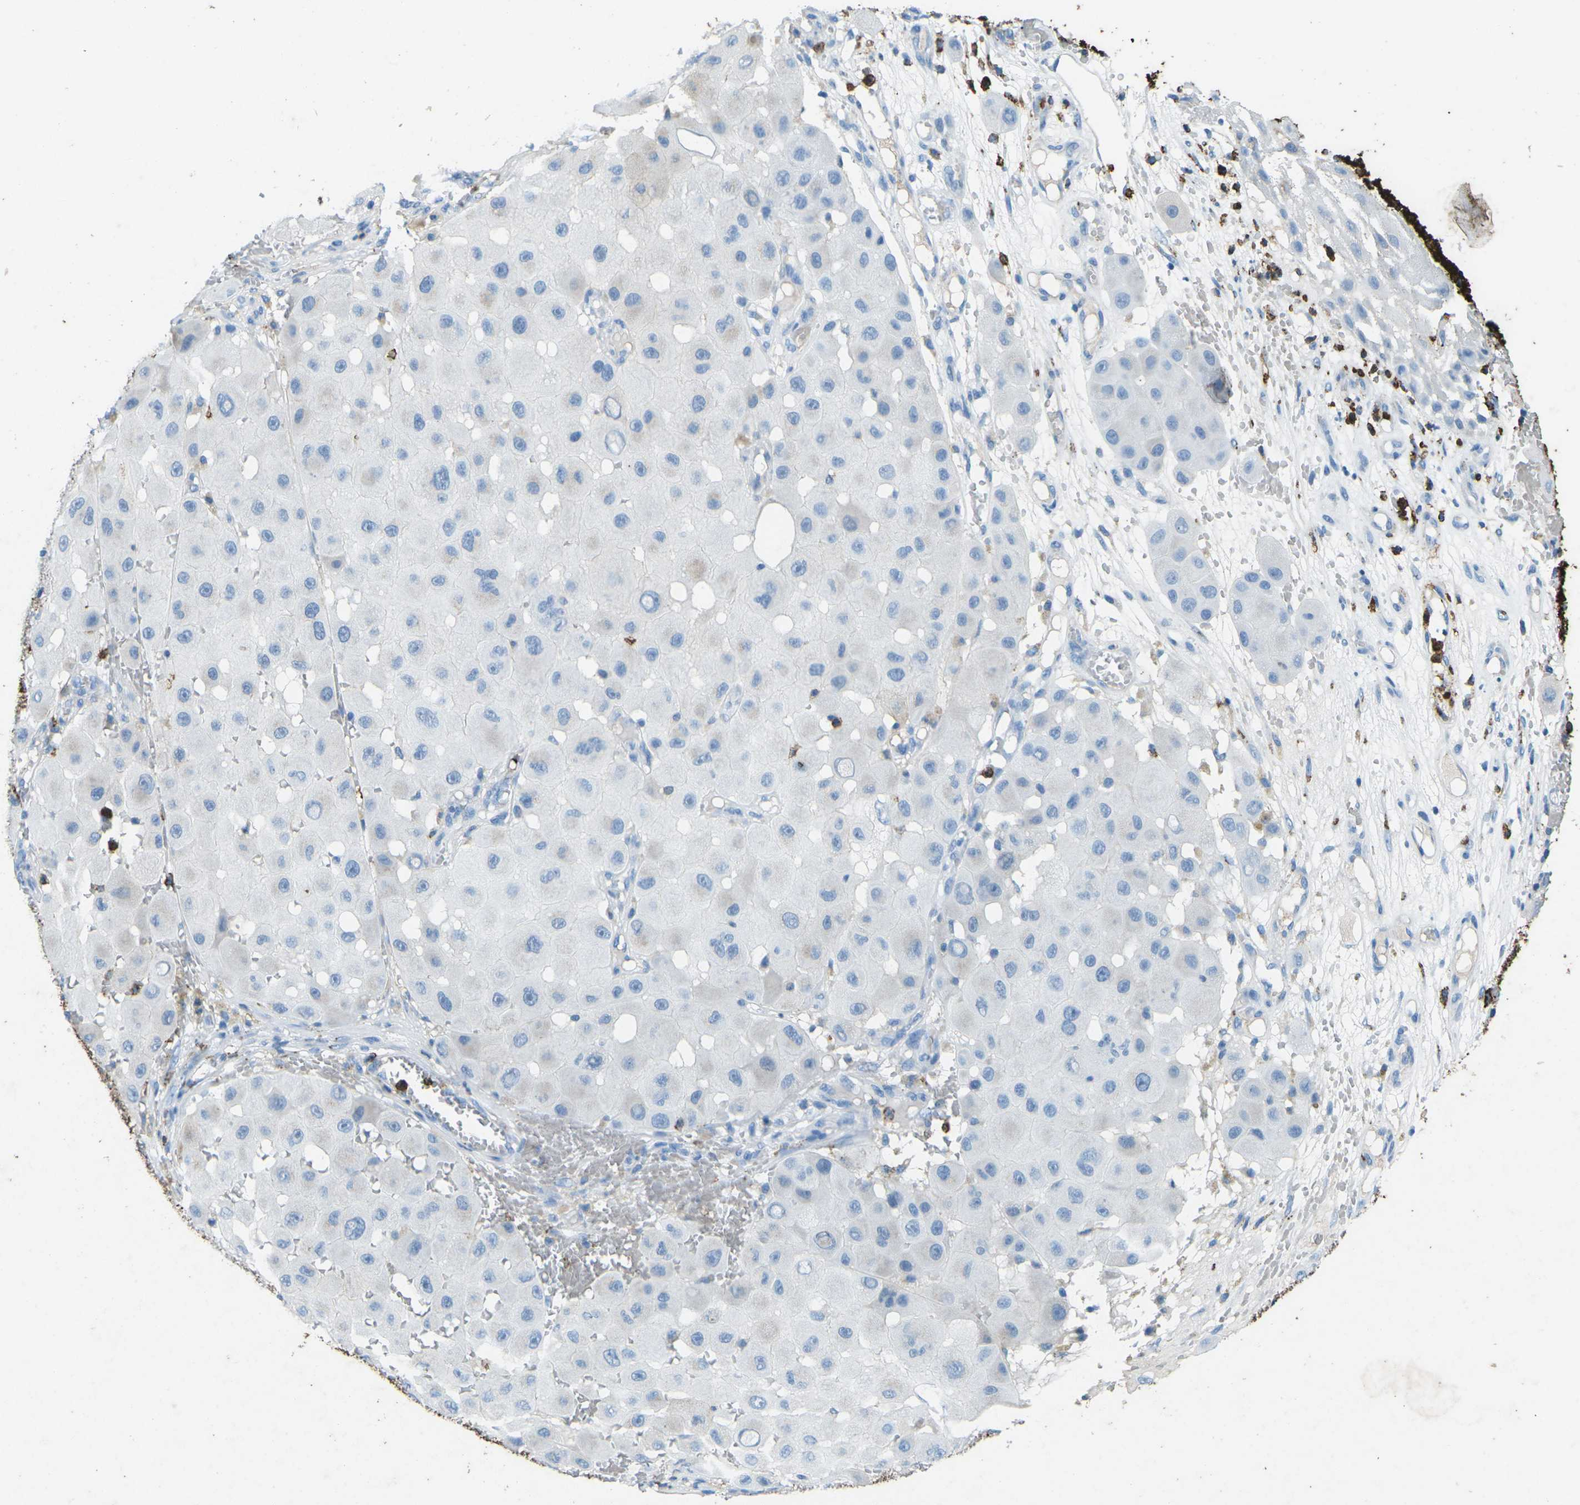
{"staining": {"intensity": "negative", "quantity": "none", "location": "none"}, "tissue": "melanoma", "cell_type": "Tumor cells", "image_type": "cancer", "snomed": [{"axis": "morphology", "description": "Malignant melanoma, NOS"}, {"axis": "topography", "description": "Skin"}], "caption": "Immunohistochemical staining of human melanoma exhibits no significant staining in tumor cells.", "gene": "CTAGE1", "patient": {"sex": "female", "age": 81}}